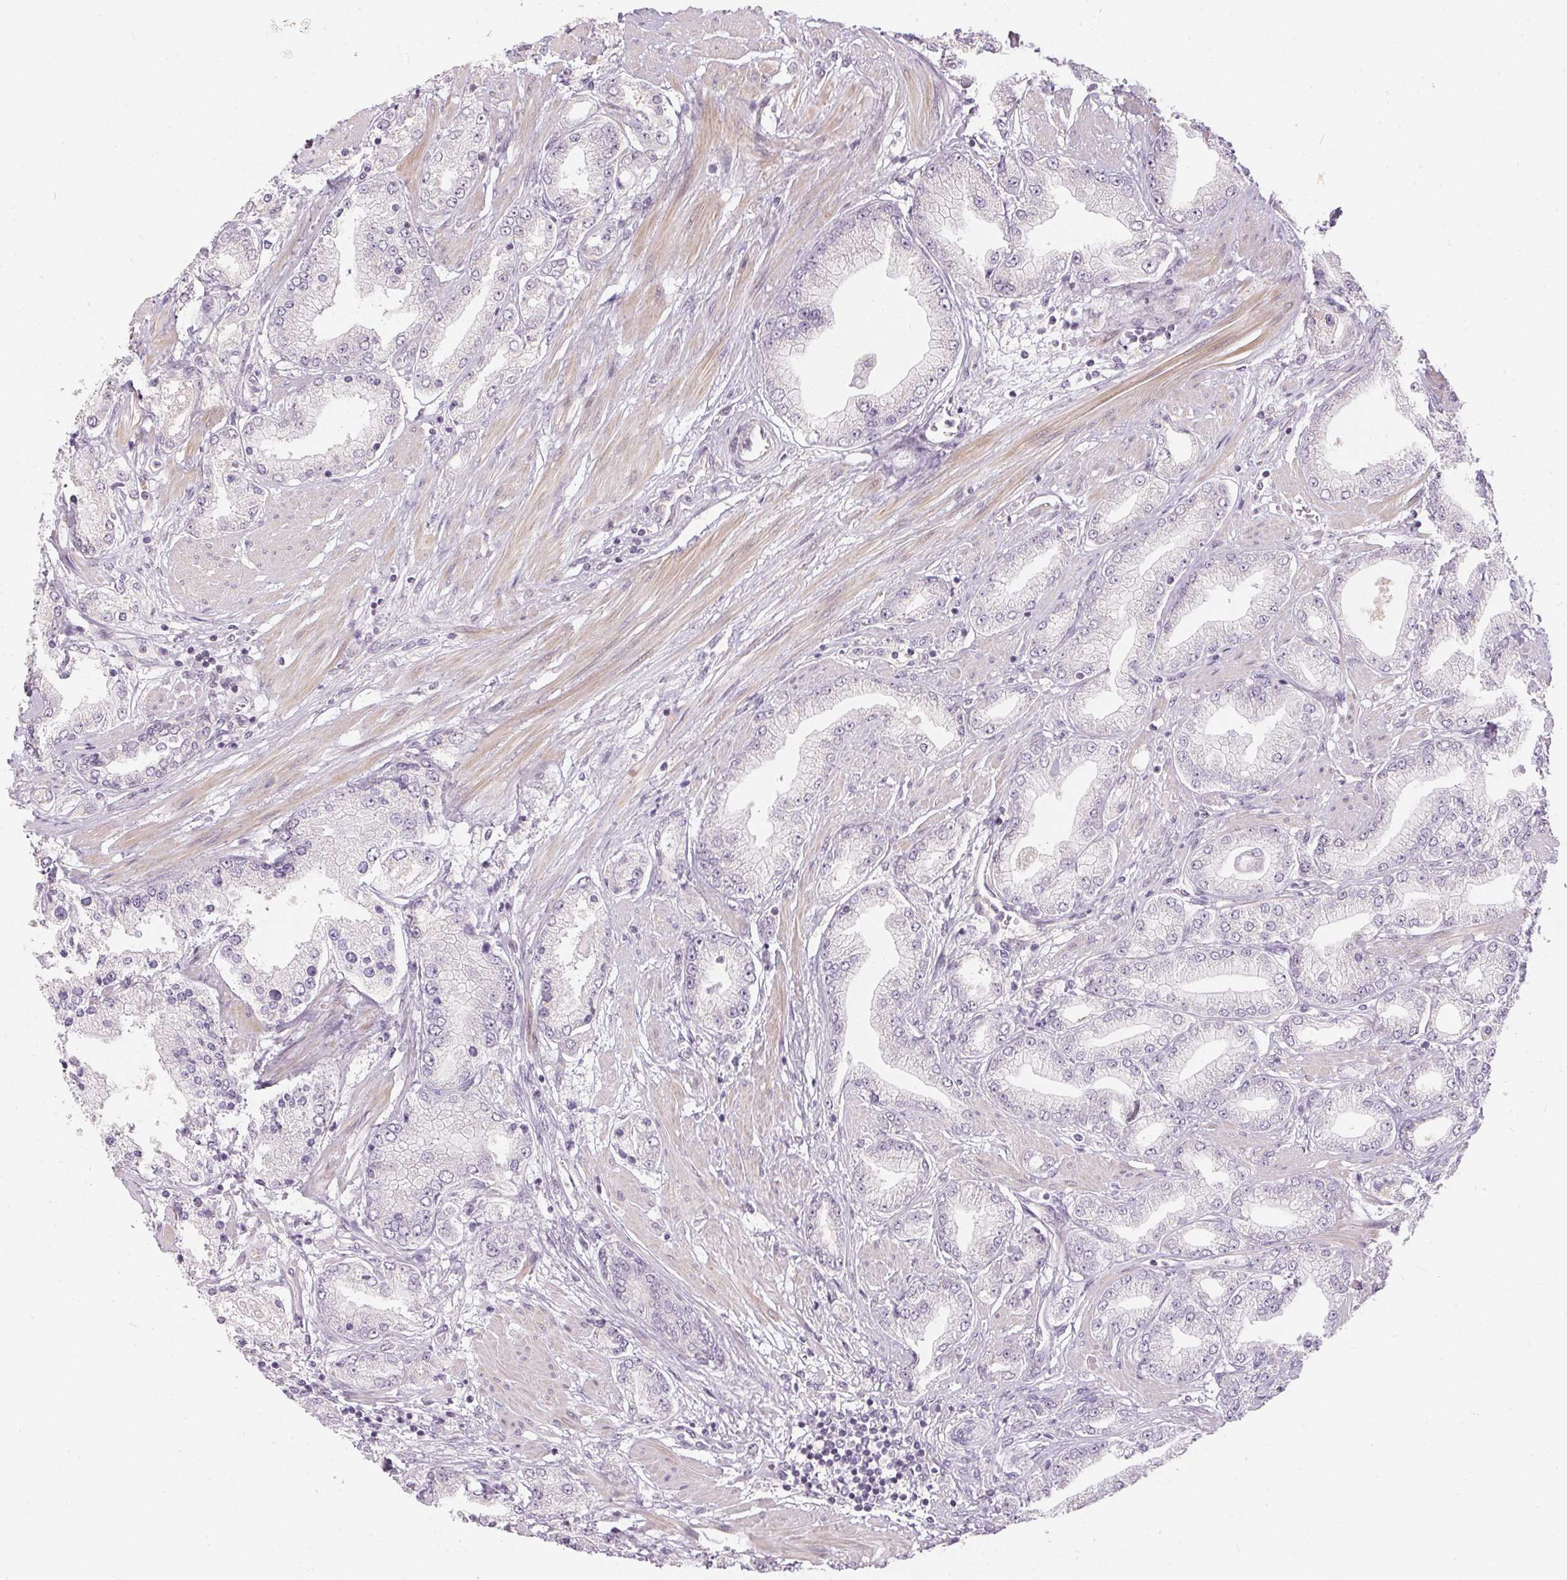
{"staining": {"intensity": "negative", "quantity": "none", "location": "none"}, "tissue": "prostate cancer", "cell_type": "Tumor cells", "image_type": "cancer", "snomed": [{"axis": "morphology", "description": "Adenocarcinoma, High grade"}, {"axis": "topography", "description": "Prostate"}], "caption": "The immunohistochemistry (IHC) micrograph has no significant staining in tumor cells of prostate cancer (high-grade adenocarcinoma) tissue. The staining was performed using DAB to visualize the protein expression in brown, while the nuclei were stained in blue with hematoxylin (Magnification: 20x).", "gene": "GDAP1L1", "patient": {"sex": "male", "age": 67}}